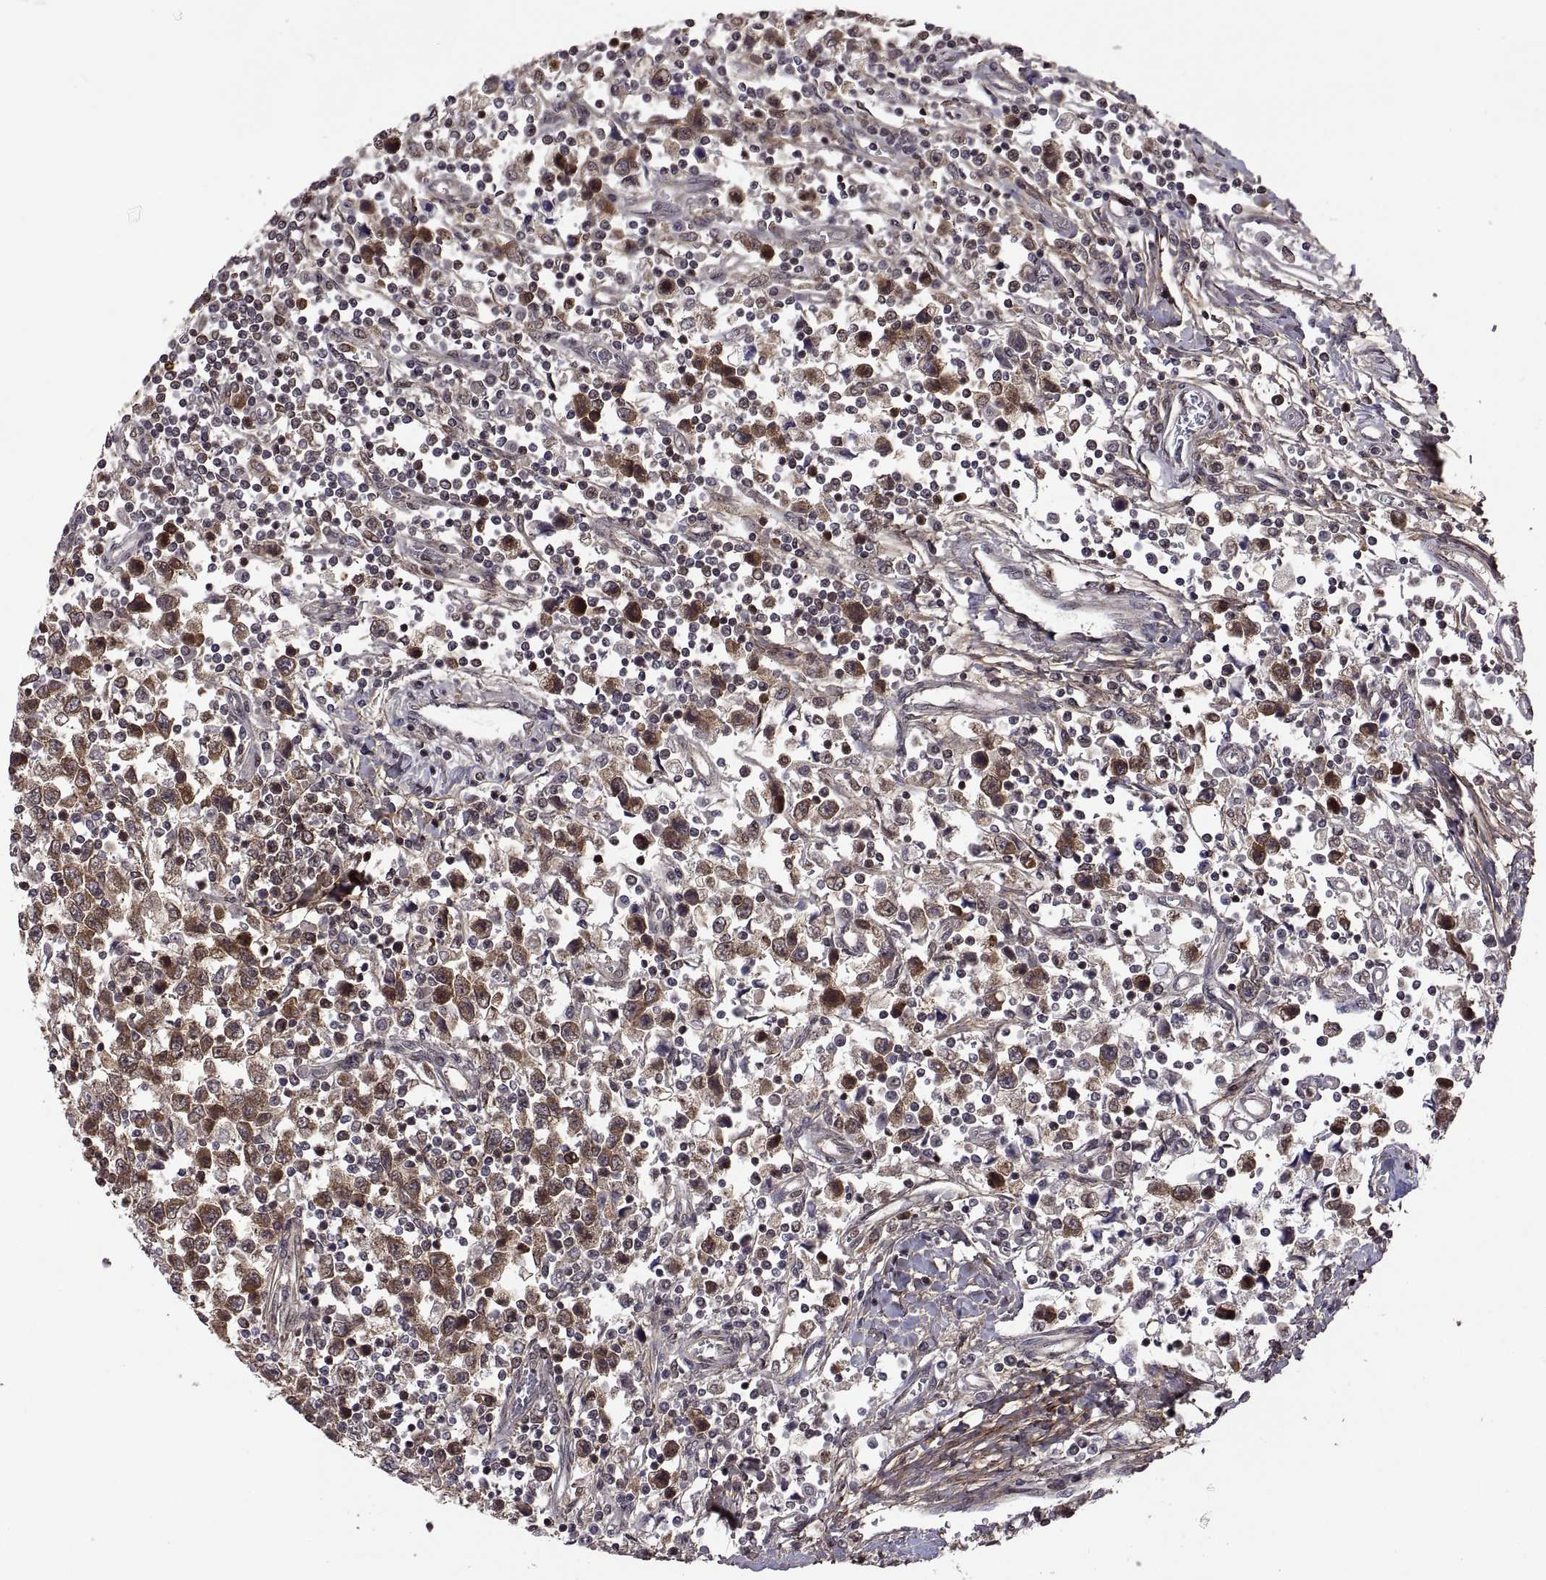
{"staining": {"intensity": "moderate", "quantity": "25%-75%", "location": "cytoplasmic/membranous"}, "tissue": "testis cancer", "cell_type": "Tumor cells", "image_type": "cancer", "snomed": [{"axis": "morphology", "description": "Seminoma, NOS"}, {"axis": "topography", "description": "Testis"}], "caption": "Protein expression analysis of testis cancer (seminoma) reveals moderate cytoplasmic/membranous positivity in approximately 25%-75% of tumor cells. (DAB (3,3'-diaminobenzidine) IHC, brown staining for protein, blue staining for nuclei).", "gene": "ZNRF2", "patient": {"sex": "male", "age": 34}}